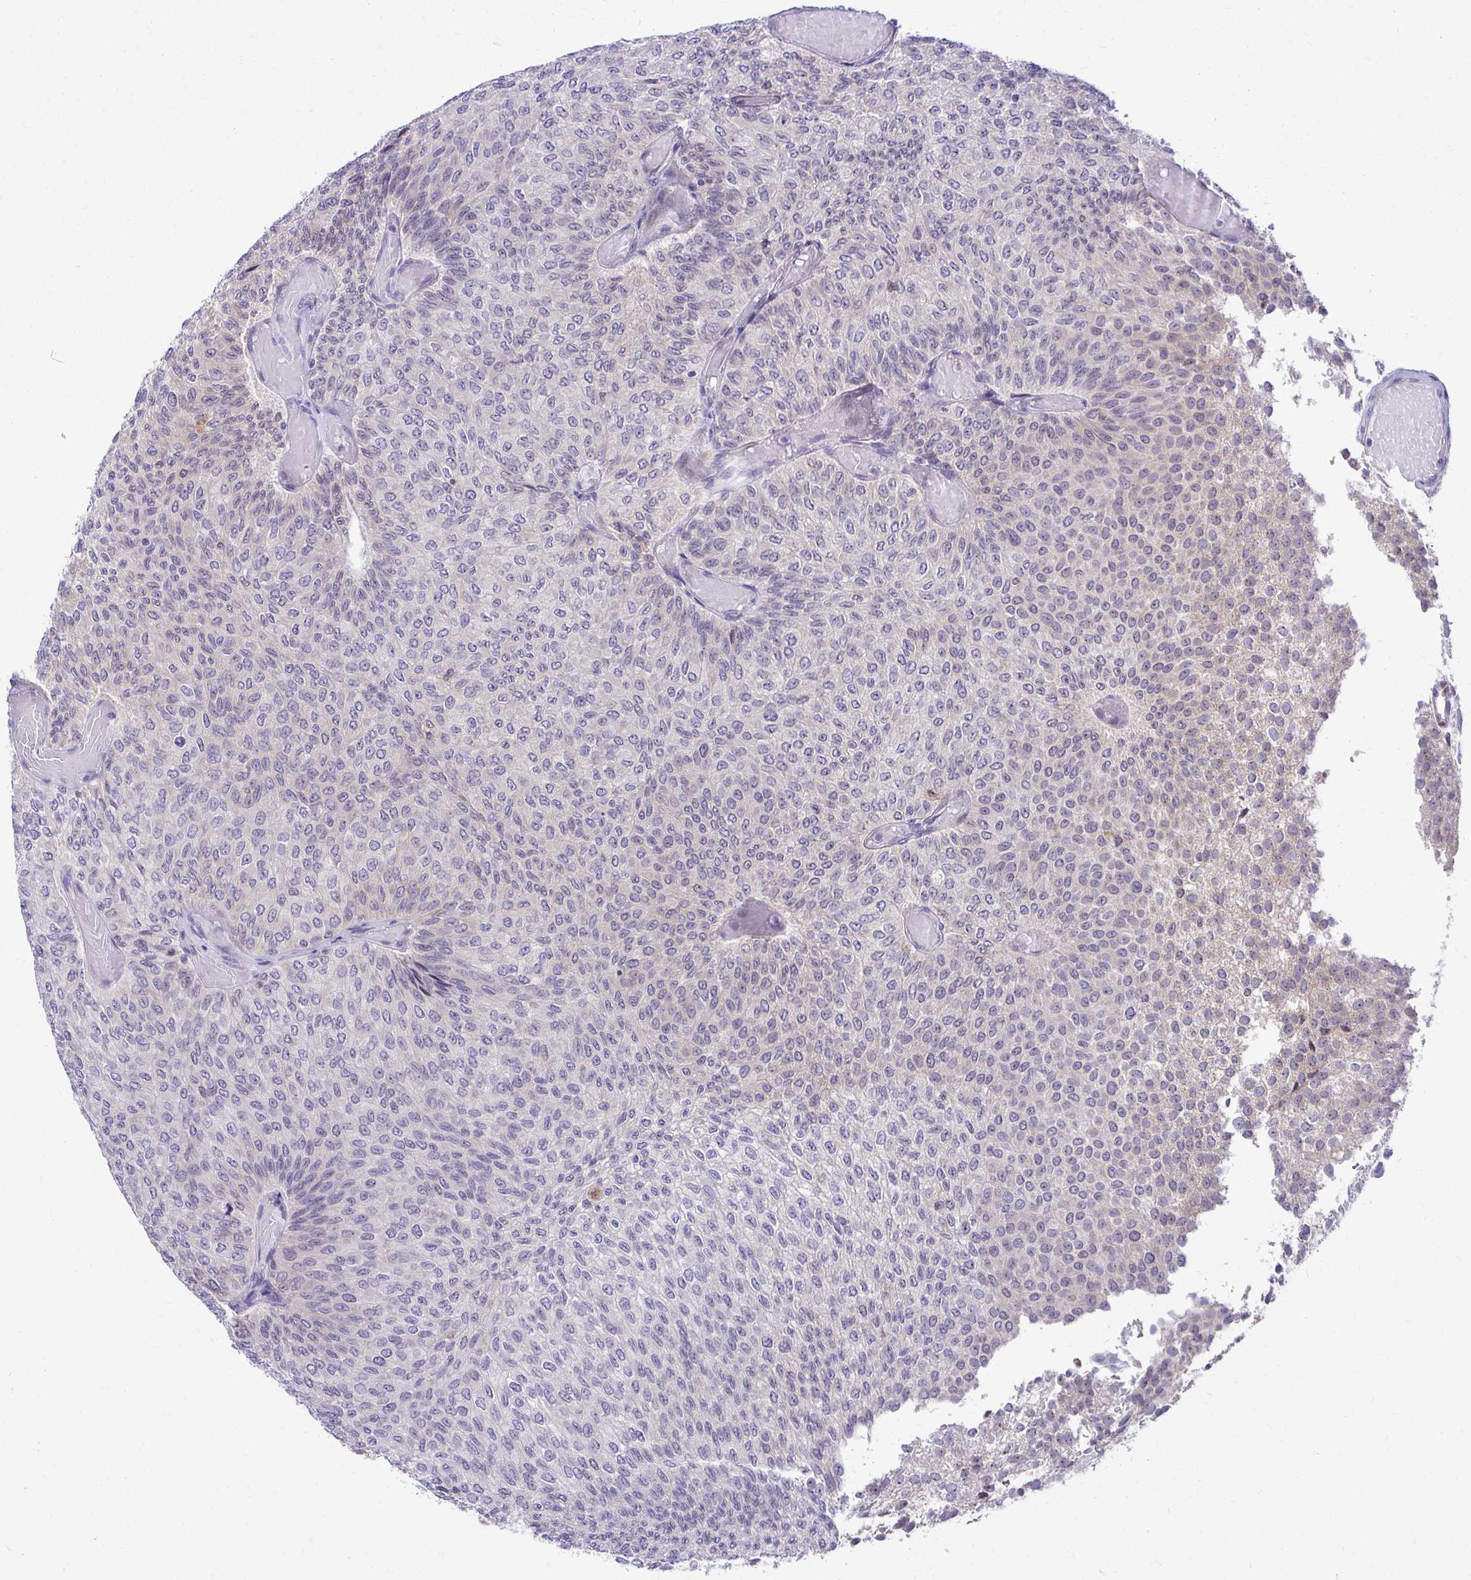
{"staining": {"intensity": "moderate", "quantity": "25%-75%", "location": "nuclear"}, "tissue": "urothelial cancer", "cell_type": "Tumor cells", "image_type": "cancer", "snomed": [{"axis": "morphology", "description": "Urothelial carcinoma, Low grade"}, {"axis": "topography", "description": "Urinary bladder"}], "caption": "Protein positivity by IHC demonstrates moderate nuclear positivity in approximately 25%-75% of tumor cells in urothelial cancer. Immunohistochemistry (ihc) stains the protein of interest in brown and the nuclei are stained blue.", "gene": "NIFK", "patient": {"sex": "male", "age": 78}}